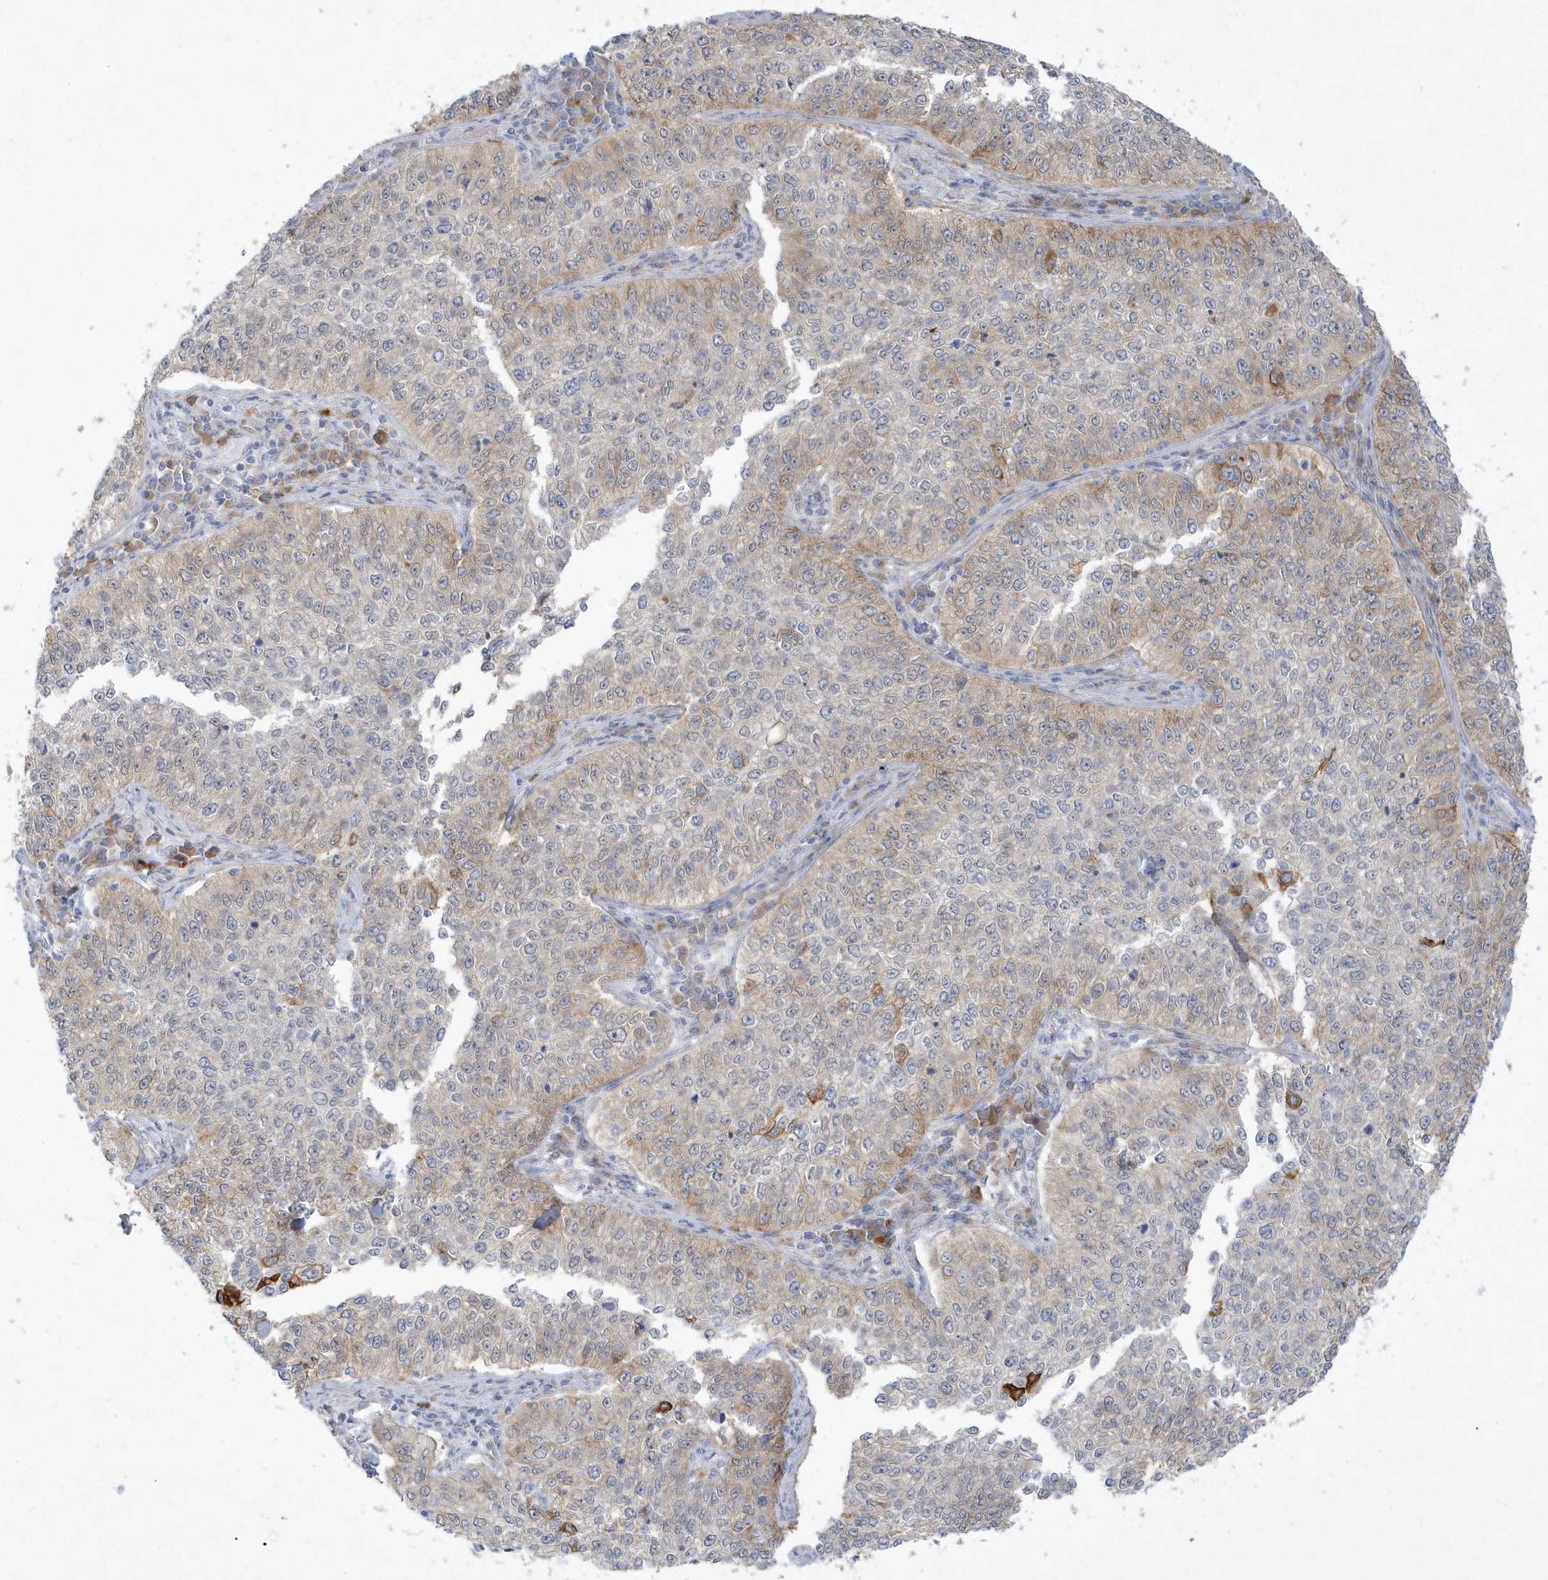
{"staining": {"intensity": "moderate", "quantity": "<25%", "location": "cytoplasmic/membranous"}, "tissue": "cervical cancer", "cell_type": "Tumor cells", "image_type": "cancer", "snomed": [{"axis": "morphology", "description": "Squamous cell carcinoma, NOS"}, {"axis": "topography", "description": "Cervix"}], "caption": "Squamous cell carcinoma (cervical) stained for a protein (brown) exhibits moderate cytoplasmic/membranous positive expression in about <25% of tumor cells.", "gene": "LARS1", "patient": {"sex": "female", "age": 35}}